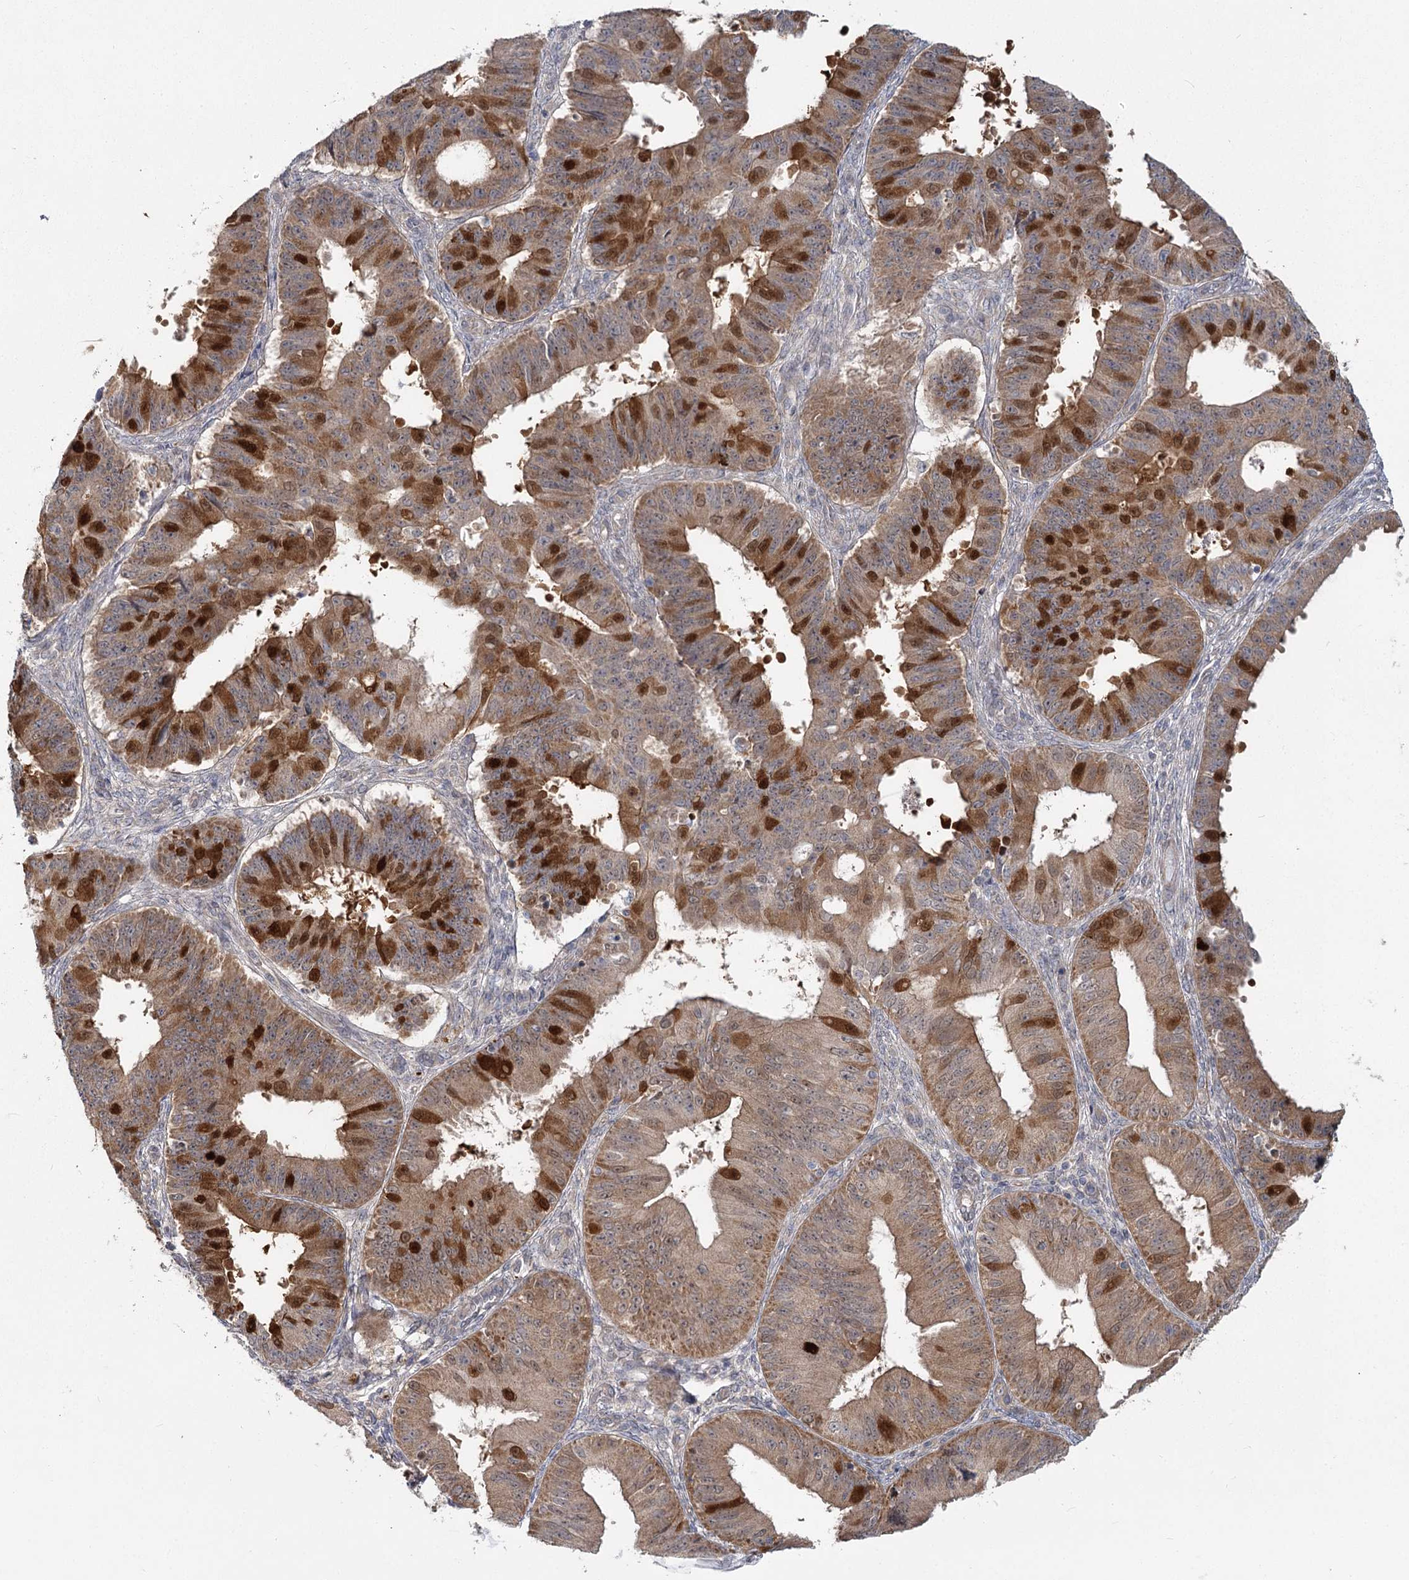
{"staining": {"intensity": "strong", "quantity": ">75%", "location": "cytoplasmic/membranous,nuclear"}, "tissue": "ovarian cancer", "cell_type": "Tumor cells", "image_type": "cancer", "snomed": [{"axis": "morphology", "description": "Carcinoma, endometroid"}, {"axis": "topography", "description": "Appendix"}, {"axis": "topography", "description": "Ovary"}], "caption": "Human ovarian cancer stained for a protein (brown) displays strong cytoplasmic/membranous and nuclear positive staining in about >75% of tumor cells.", "gene": "TBC1D9B", "patient": {"sex": "female", "age": 42}}